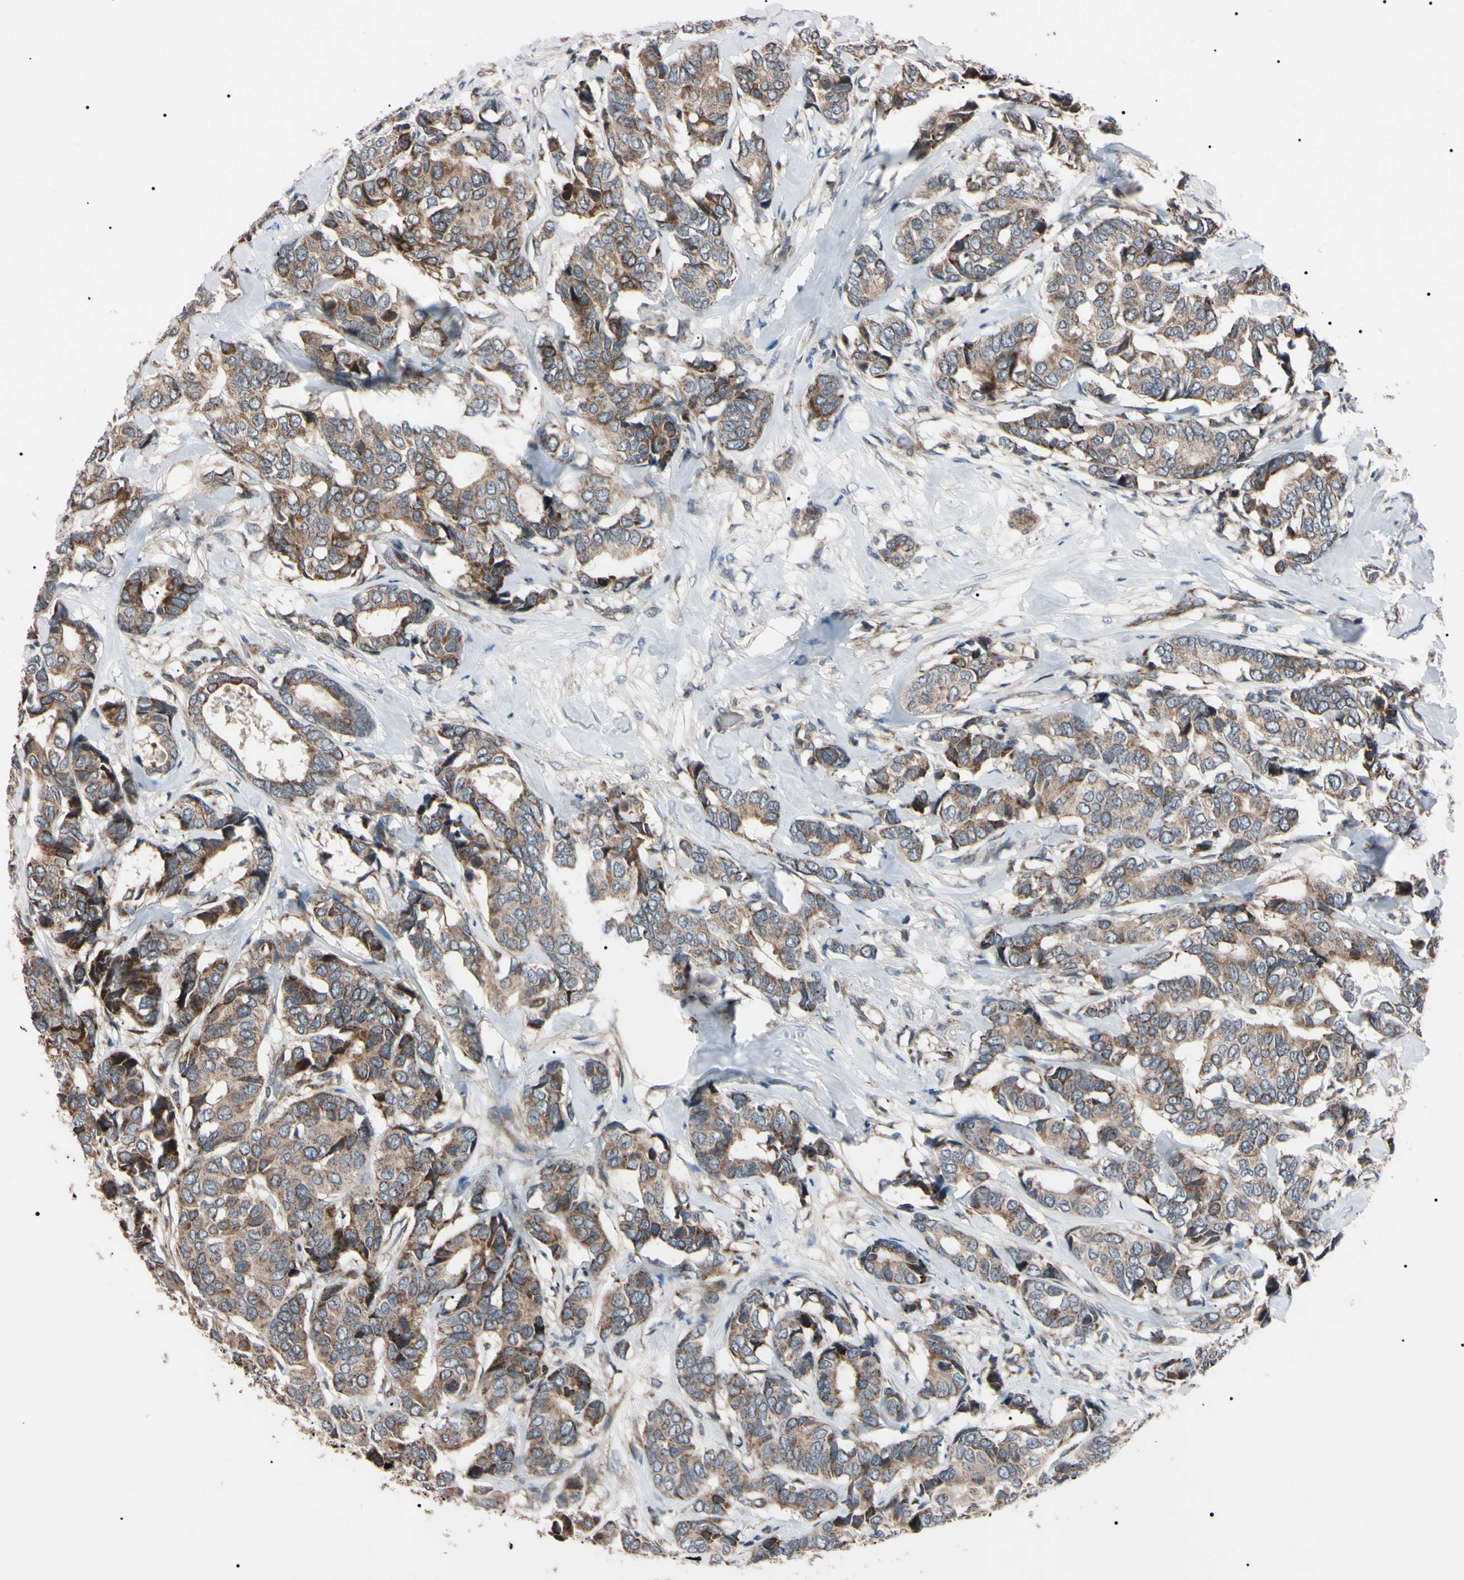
{"staining": {"intensity": "weak", "quantity": ">75%", "location": "cytoplasmic/membranous"}, "tissue": "breast cancer", "cell_type": "Tumor cells", "image_type": "cancer", "snomed": [{"axis": "morphology", "description": "Duct carcinoma"}, {"axis": "topography", "description": "Breast"}], "caption": "Breast cancer stained with immunohistochemistry reveals weak cytoplasmic/membranous expression in about >75% of tumor cells.", "gene": "TNFRSF1A", "patient": {"sex": "female", "age": 87}}